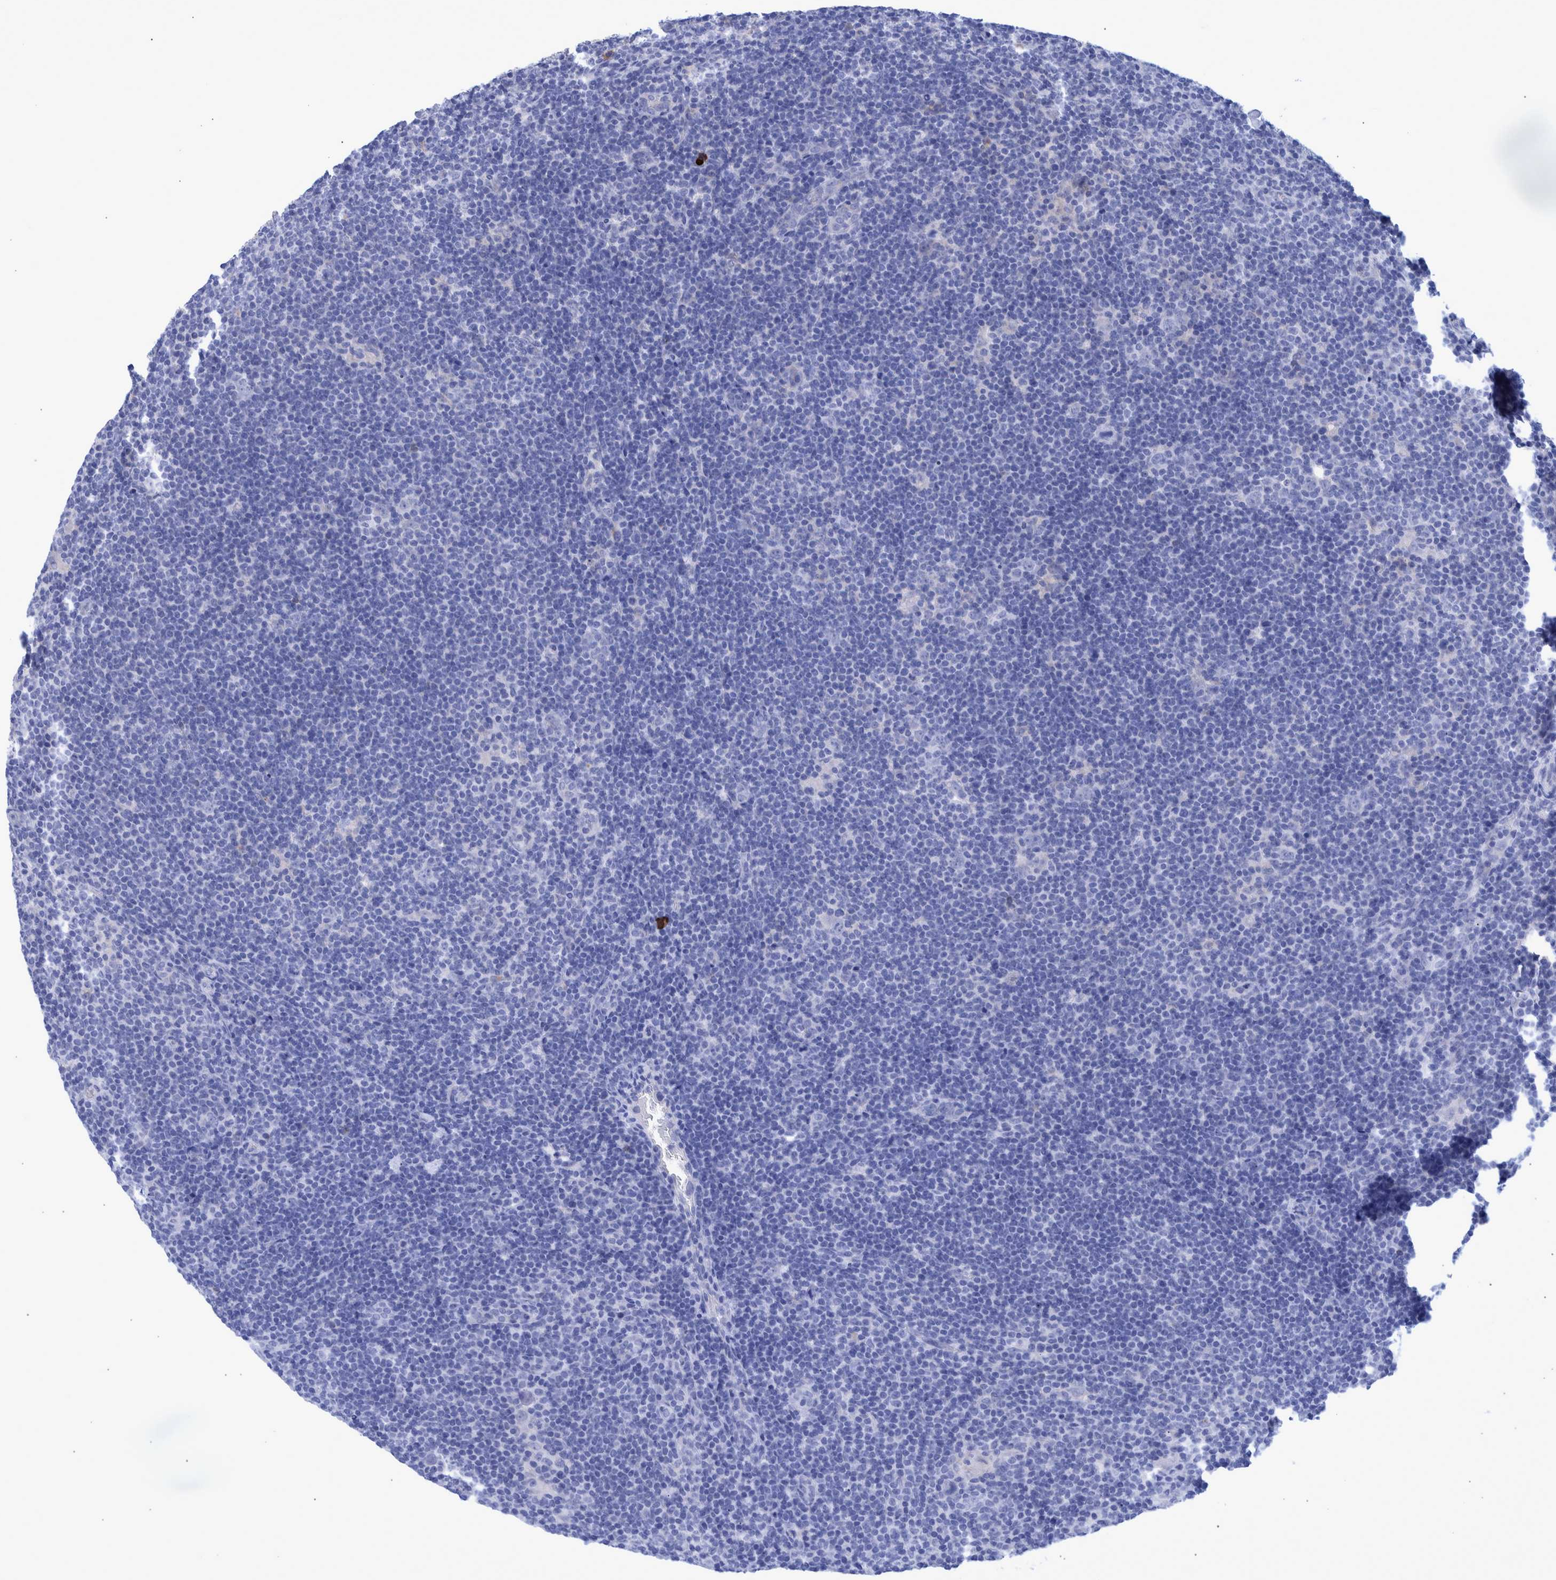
{"staining": {"intensity": "negative", "quantity": "none", "location": "none"}, "tissue": "lymphoma", "cell_type": "Tumor cells", "image_type": "cancer", "snomed": [{"axis": "morphology", "description": "Hodgkin's disease, NOS"}, {"axis": "topography", "description": "Lymph node"}], "caption": "Tumor cells show no significant expression in Hodgkin's disease.", "gene": "DLL4", "patient": {"sex": "female", "age": 57}}